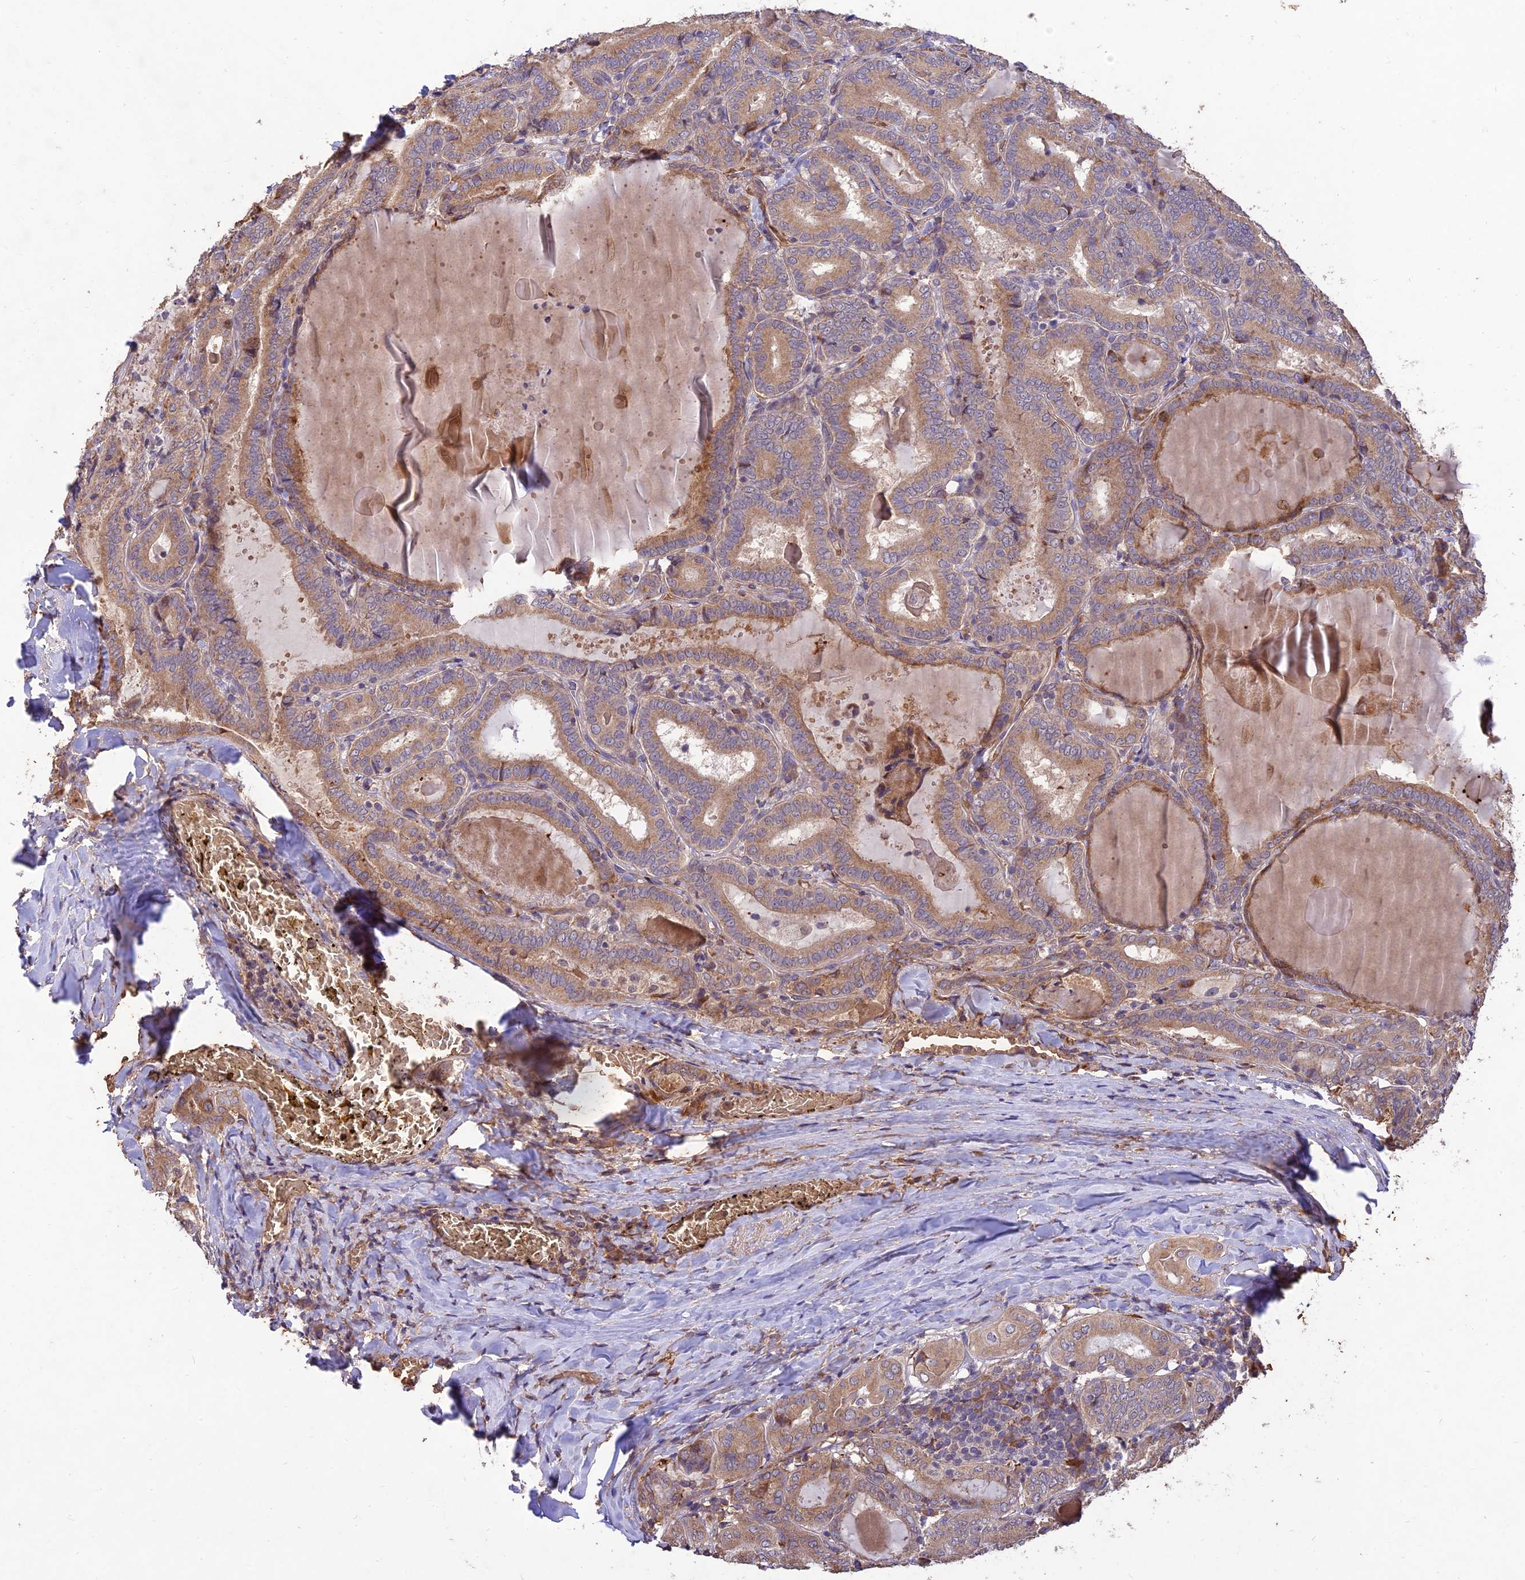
{"staining": {"intensity": "moderate", "quantity": ">75%", "location": "cytoplasmic/membranous"}, "tissue": "thyroid cancer", "cell_type": "Tumor cells", "image_type": "cancer", "snomed": [{"axis": "morphology", "description": "Papillary adenocarcinoma, NOS"}, {"axis": "topography", "description": "Thyroid gland"}], "caption": "The photomicrograph displays staining of papillary adenocarcinoma (thyroid), revealing moderate cytoplasmic/membranous protein positivity (brown color) within tumor cells.", "gene": "PPP1R11", "patient": {"sex": "female", "age": 72}}